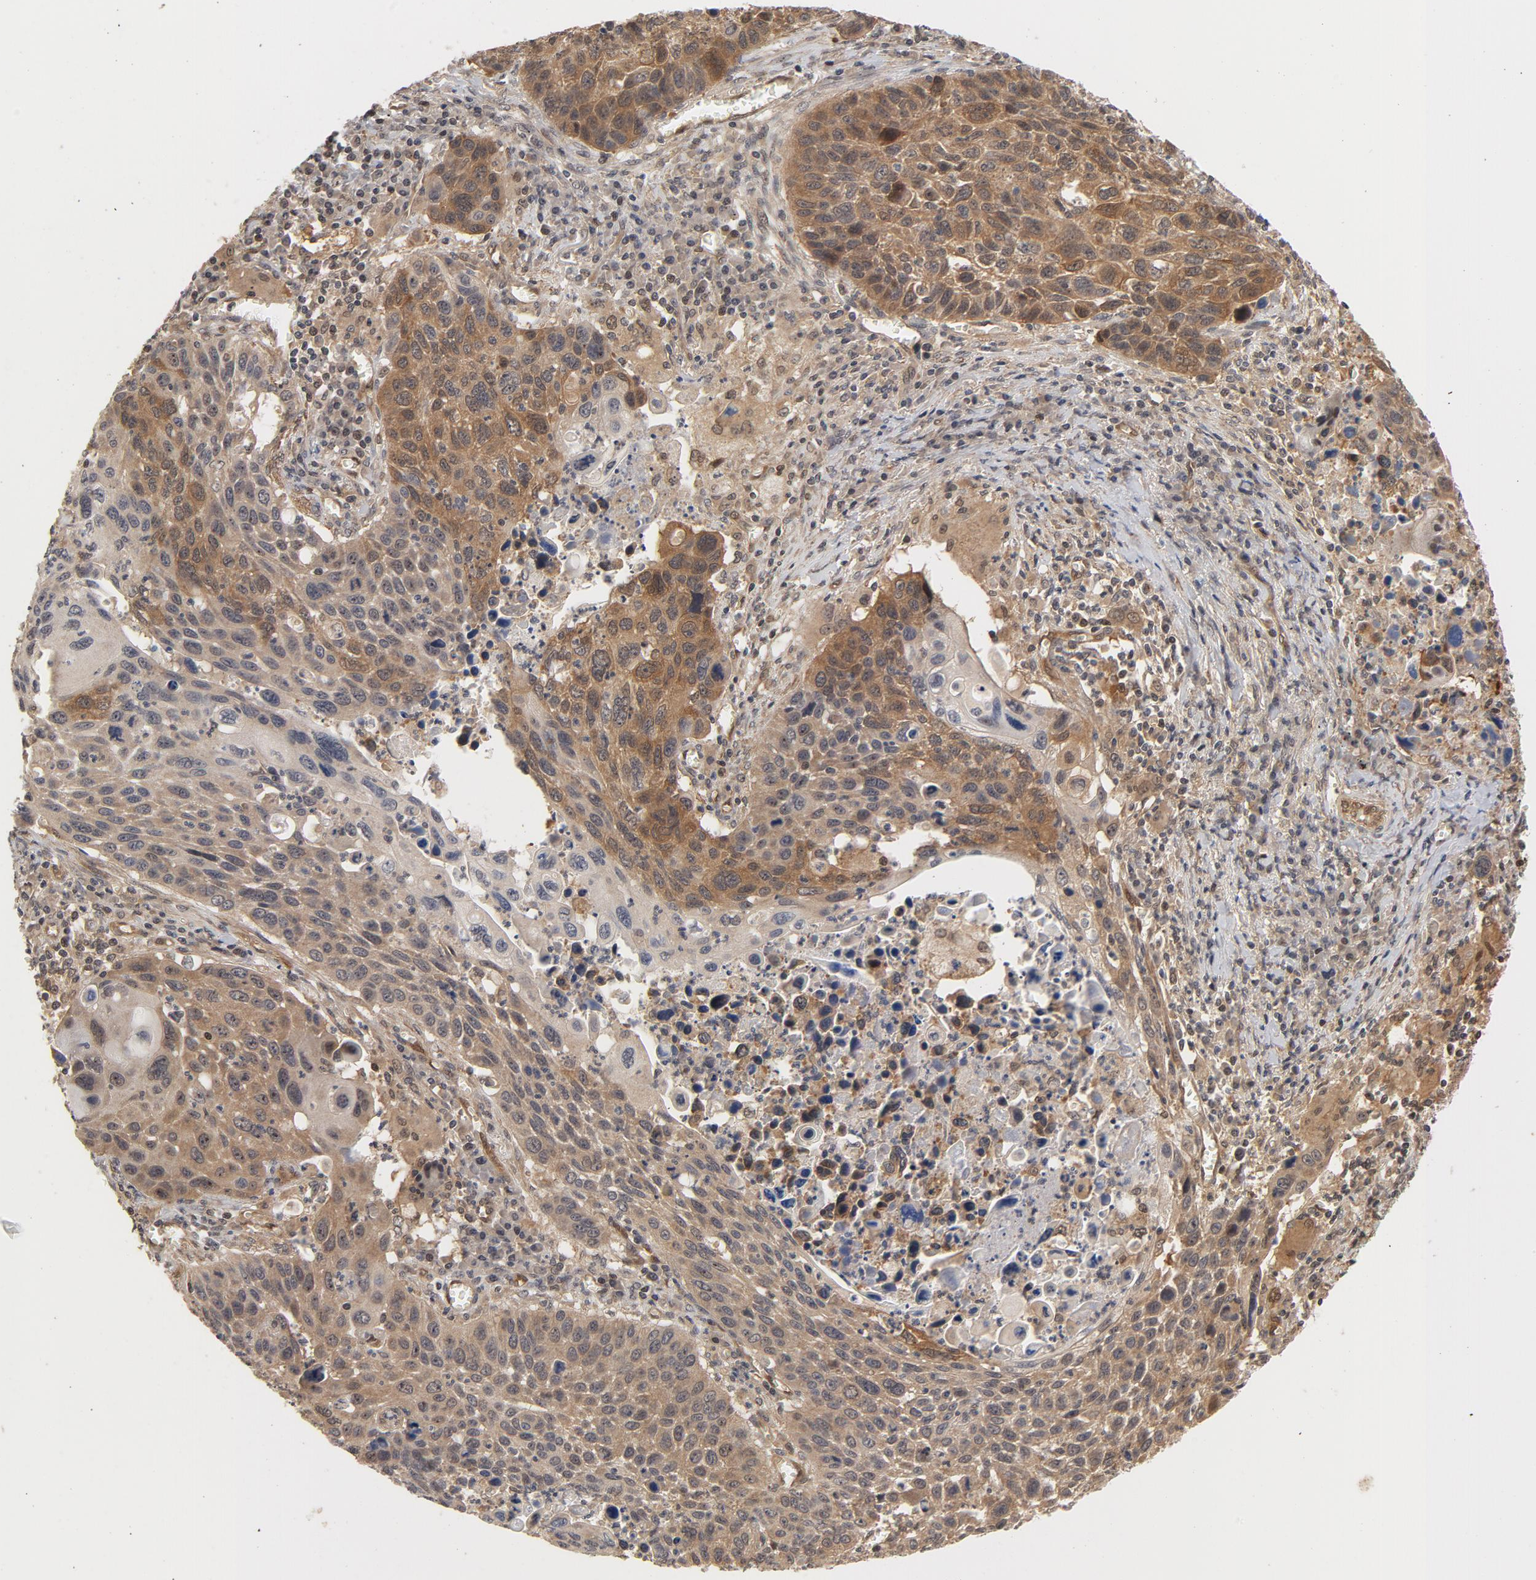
{"staining": {"intensity": "moderate", "quantity": ">75%", "location": "cytoplasmic/membranous"}, "tissue": "lung cancer", "cell_type": "Tumor cells", "image_type": "cancer", "snomed": [{"axis": "morphology", "description": "Squamous cell carcinoma, NOS"}, {"axis": "topography", "description": "Lung"}], "caption": "This micrograph displays immunohistochemistry (IHC) staining of human lung cancer, with medium moderate cytoplasmic/membranous positivity in approximately >75% of tumor cells.", "gene": "CDC37", "patient": {"sex": "male", "age": 68}}